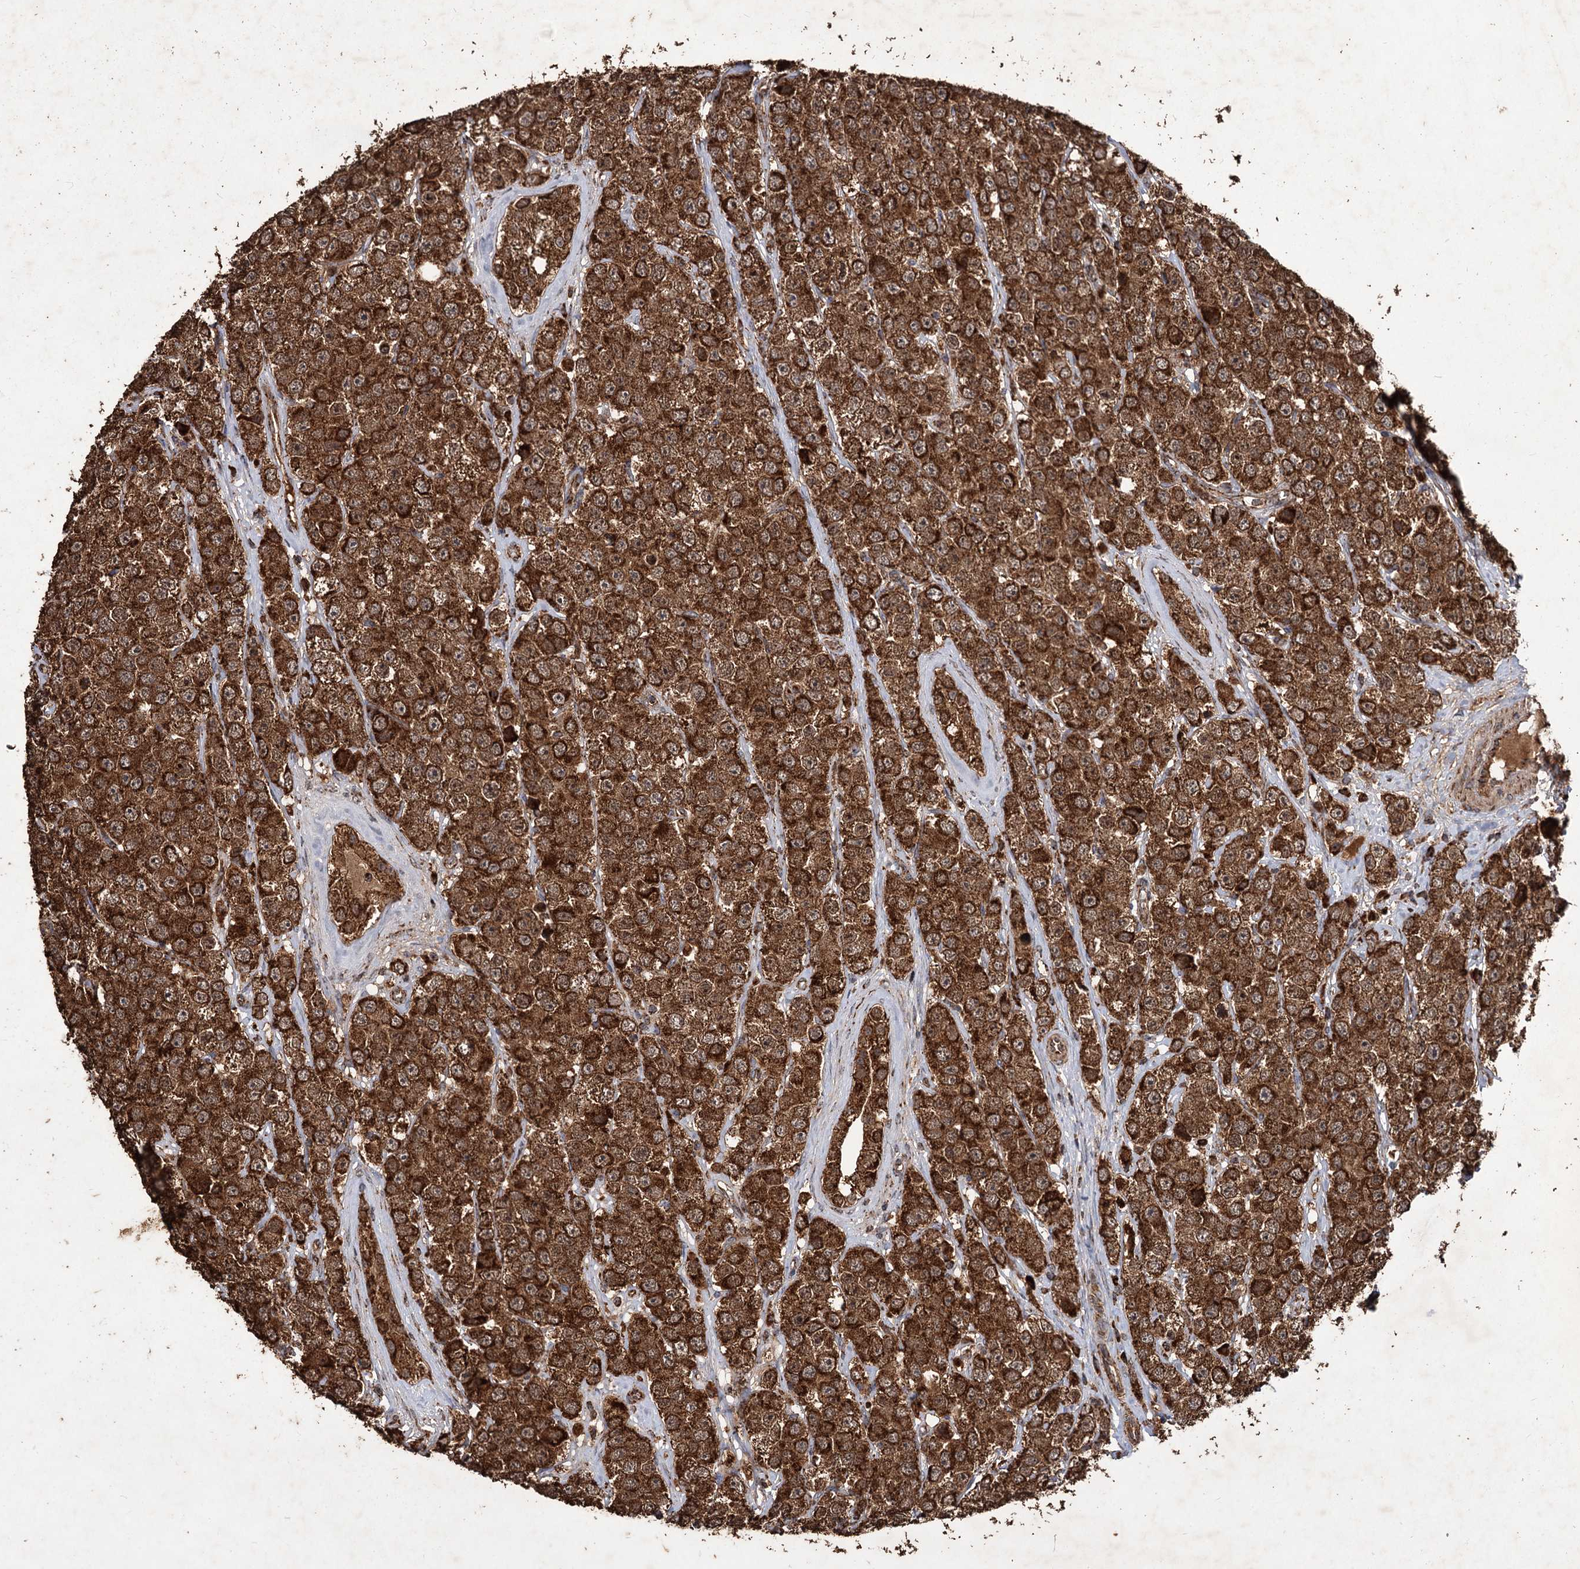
{"staining": {"intensity": "strong", "quantity": ">75%", "location": "cytoplasmic/membranous"}, "tissue": "testis cancer", "cell_type": "Tumor cells", "image_type": "cancer", "snomed": [{"axis": "morphology", "description": "Seminoma, NOS"}, {"axis": "topography", "description": "Testis"}], "caption": "IHC micrograph of human seminoma (testis) stained for a protein (brown), which shows high levels of strong cytoplasmic/membranous expression in about >75% of tumor cells.", "gene": "IPO4", "patient": {"sex": "male", "age": 28}}